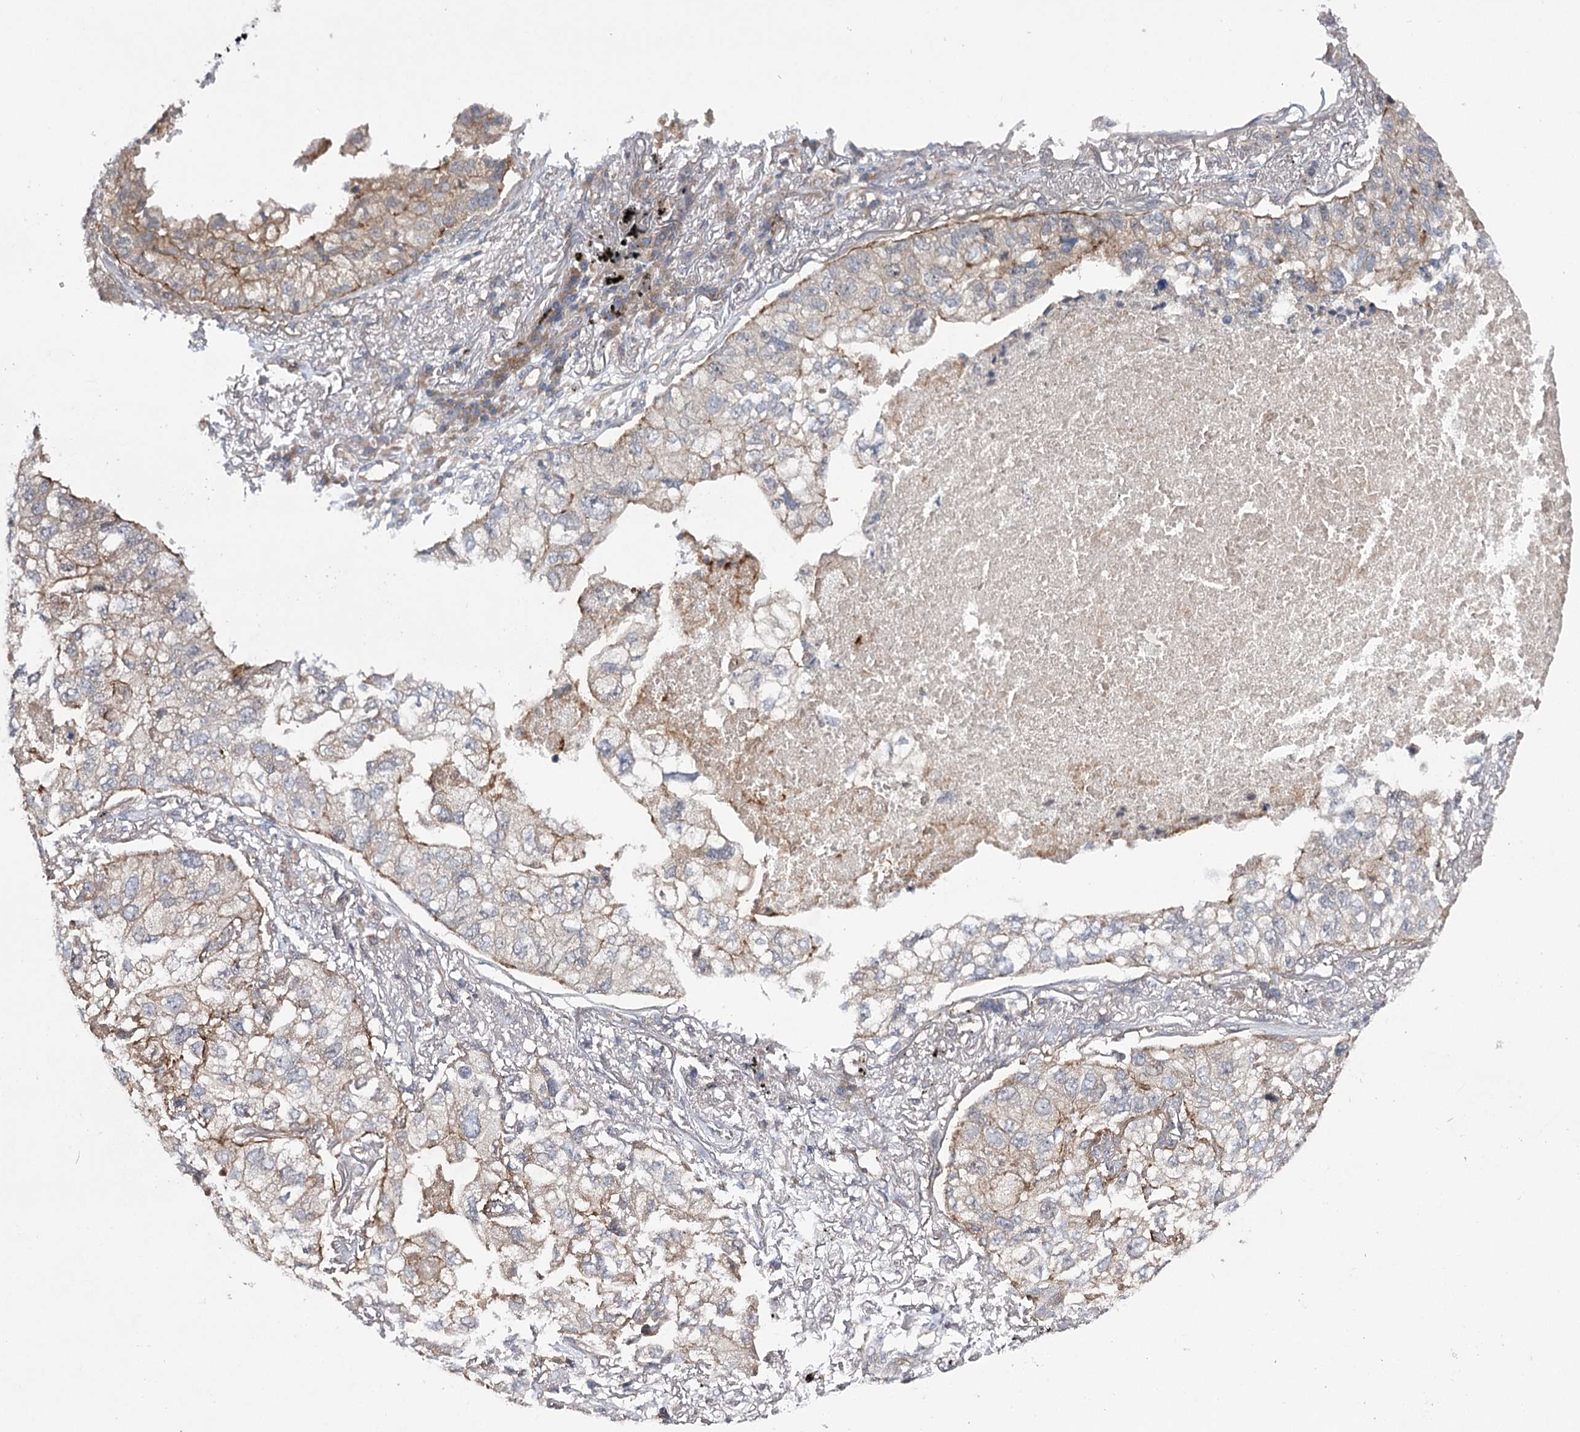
{"staining": {"intensity": "weak", "quantity": "<25%", "location": "cytoplasmic/membranous"}, "tissue": "lung cancer", "cell_type": "Tumor cells", "image_type": "cancer", "snomed": [{"axis": "morphology", "description": "Adenocarcinoma, NOS"}, {"axis": "topography", "description": "Lung"}], "caption": "This photomicrograph is of adenocarcinoma (lung) stained with immunohistochemistry to label a protein in brown with the nuclei are counter-stained blue. There is no positivity in tumor cells. (DAB (3,3'-diaminobenzidine) immunohistochemistry visualized using brightfield microscopy, high magnification).", "gene": "BCR", "patient": {"sex": "male", "age": 65}}